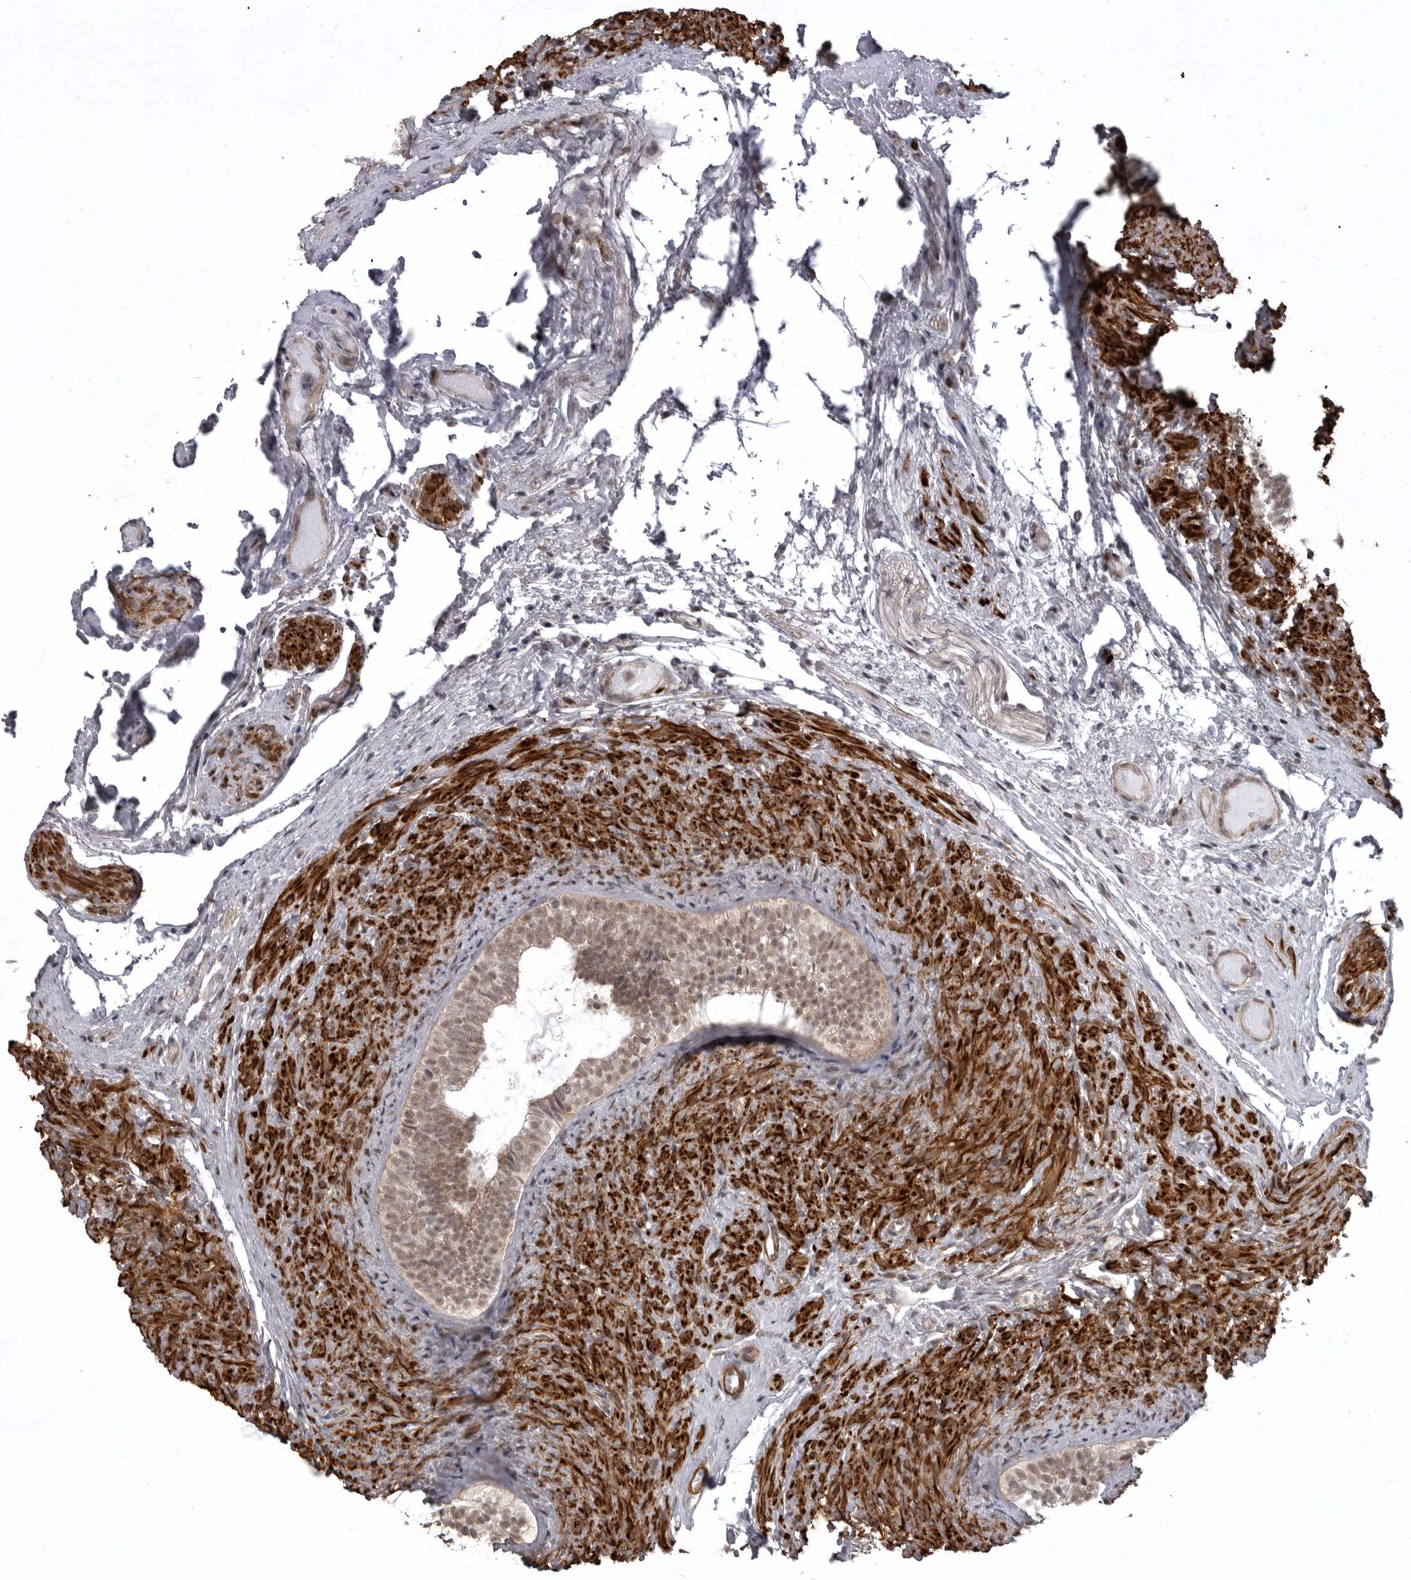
{"staining": {"intensity": "moderate", "quantity": ">75%", "location": "cytoplasmic/membranous,nuclear"}, "tissue": "epididymis", "cell_type": "Glandular cells", "image_type": "normal", "snomed": [{"axis": "morphology", "description": "Normal tissue, NOS"}, {"axis": "topography", "description": "Epididymis"}], "caption": "About >75% of glandular cells in normal human epididymis display moderate cytoplasmic/membranous,nuclear protein expression as visualized by brown immunohistochemical staining.", "gene": "SNX16", "patient": {"sex": "male", "age": 5}}